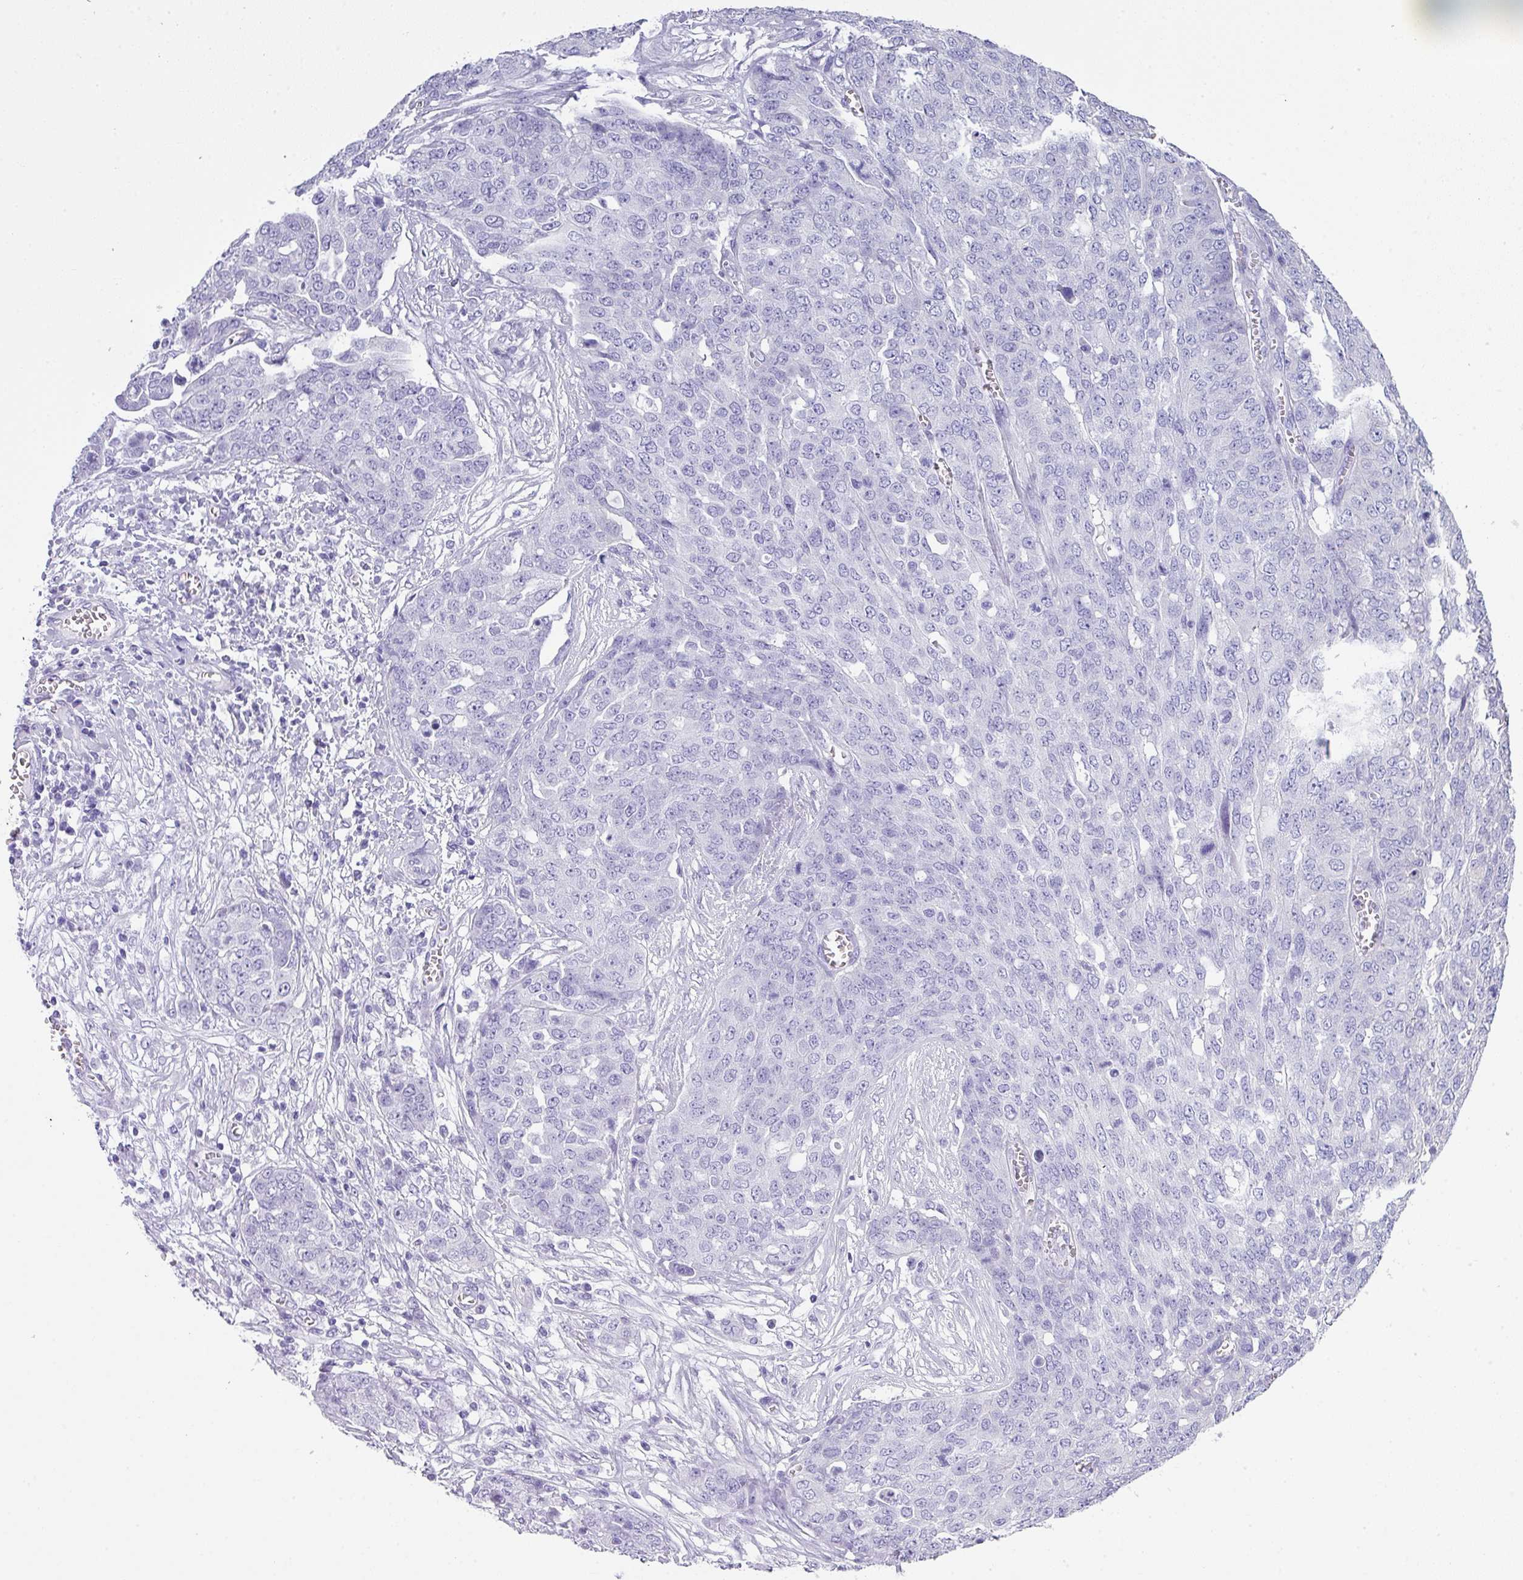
{"staining": {"intensity": "negative", "quantity": "none", "location": "none"}, "tissue": "ovarian cancer", "cell_type": "Tumor cells", "image_type": "cancer", "snomed": [{"axis": "morphology", "description": "Cystadenocarcinoma, serous, NOS"}, {"axis": "topography", "description": "Soft tissue"}, {"axis": "topography", "description": "Ovary"}], "caption": "The immunohistochemistry (IHC) image has no significant expression in tumor cells of ovarian cancer tissue. Brightfield microscopy of IHC stained with DAB (3,3'-diaminobenzidine) (brown) and hematoxylin (blue), captured at high magnification.", "gene": "PALS2", "patient": {"sex": "female", "age": 57}}